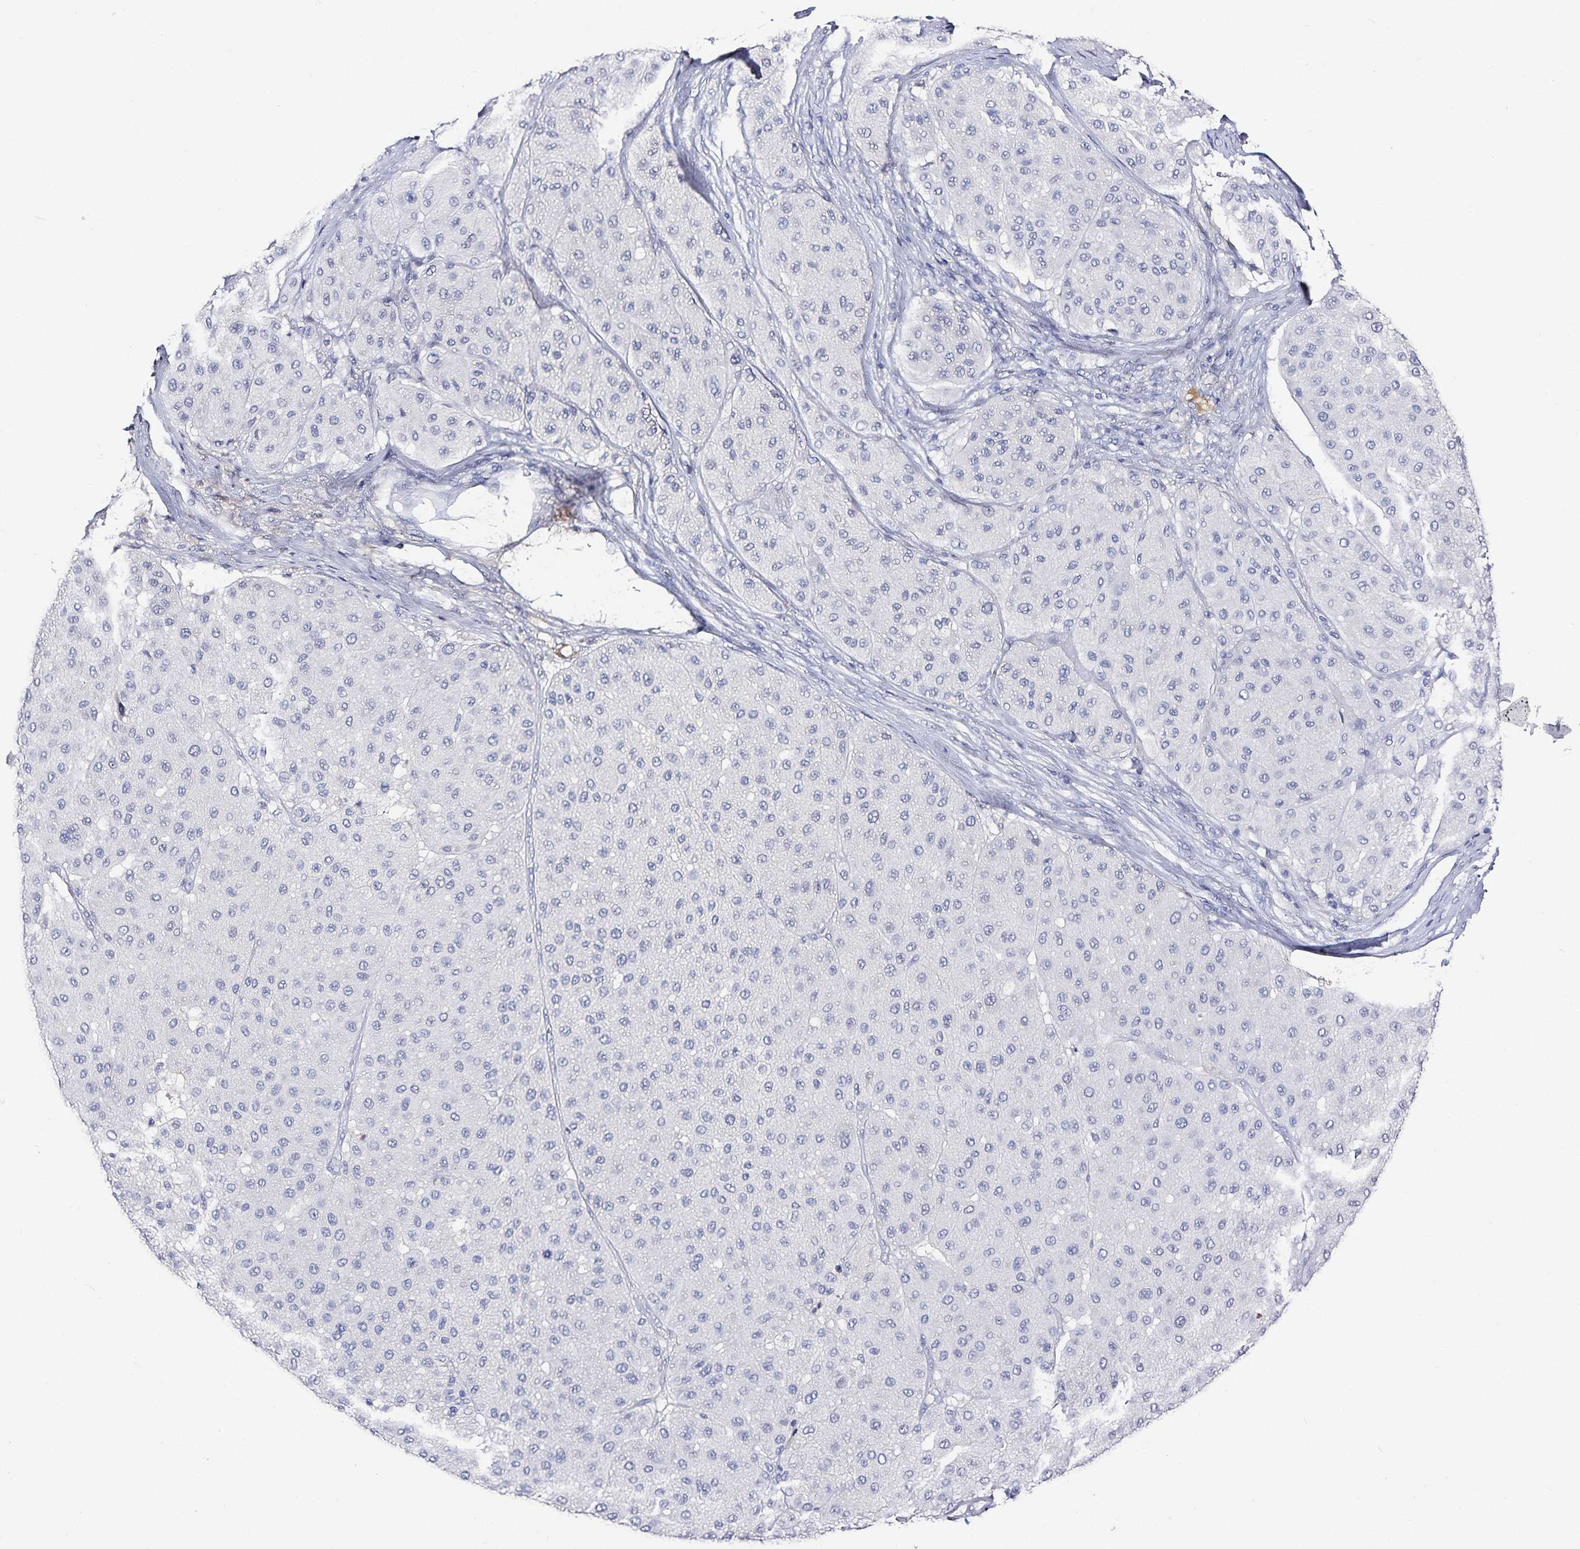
{"staining": {"intensity": "negative", "quantity": "none", "location": "none"}, "tissue": "melanoma", "cell_type": "Tumor cells", "image_type": "cancer", "snomed": [{"axis": "morphology", "description": "Malignant melanoma, Metastatic site"}, {"axis": "topography", "description": "Smooth muscle"}], "caption": "Immunohistochemistry (IHC) image of melanoma stained for a protein (brown), which shows no positivity in tumor cells.", "gene": "TTR", "patient": {"sex": "male", "age": 41}}